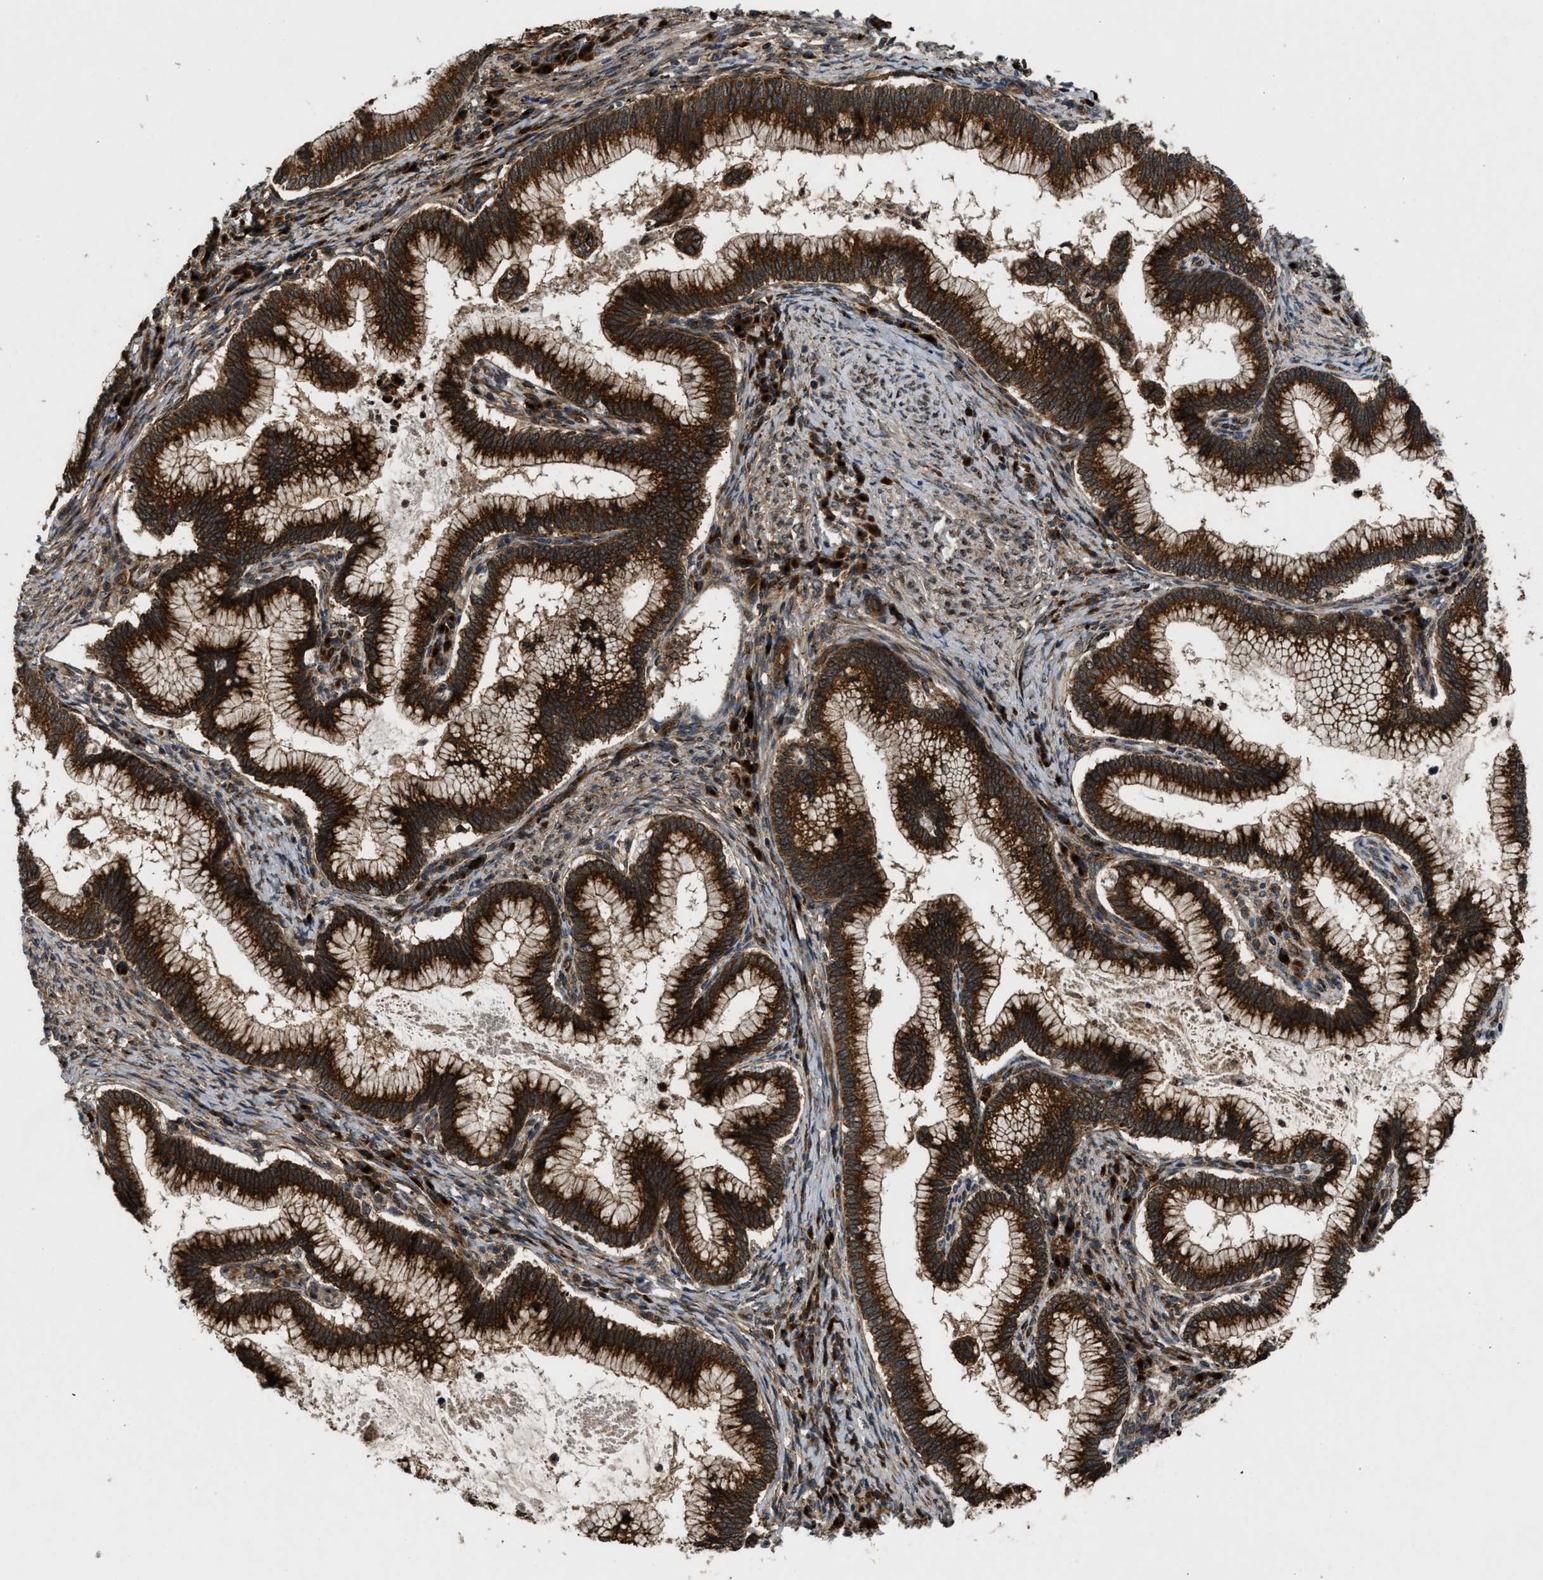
{"staining": {"intensity": "strong", "quantity": ">75%", "location": "cytoplasmic/membranous"}, "tissue": "cervical cancer", "cell_type": "Tumor cells", "image_type": "cancer", "snomed": [{"axis": "morphology", "description": "Adenocarcinoma, NOS"}, {"axis": "topography", "description": "Cervix"}], "caption": "Human cervical cancer (adenocarcinoma) stained for a protein (brown) displays strong cytoplasmic/membranous positive expression in approximately >75% of tumor cells.", "gene": "PNPLA8", "patient": {"sex": "female", "age": 36}}